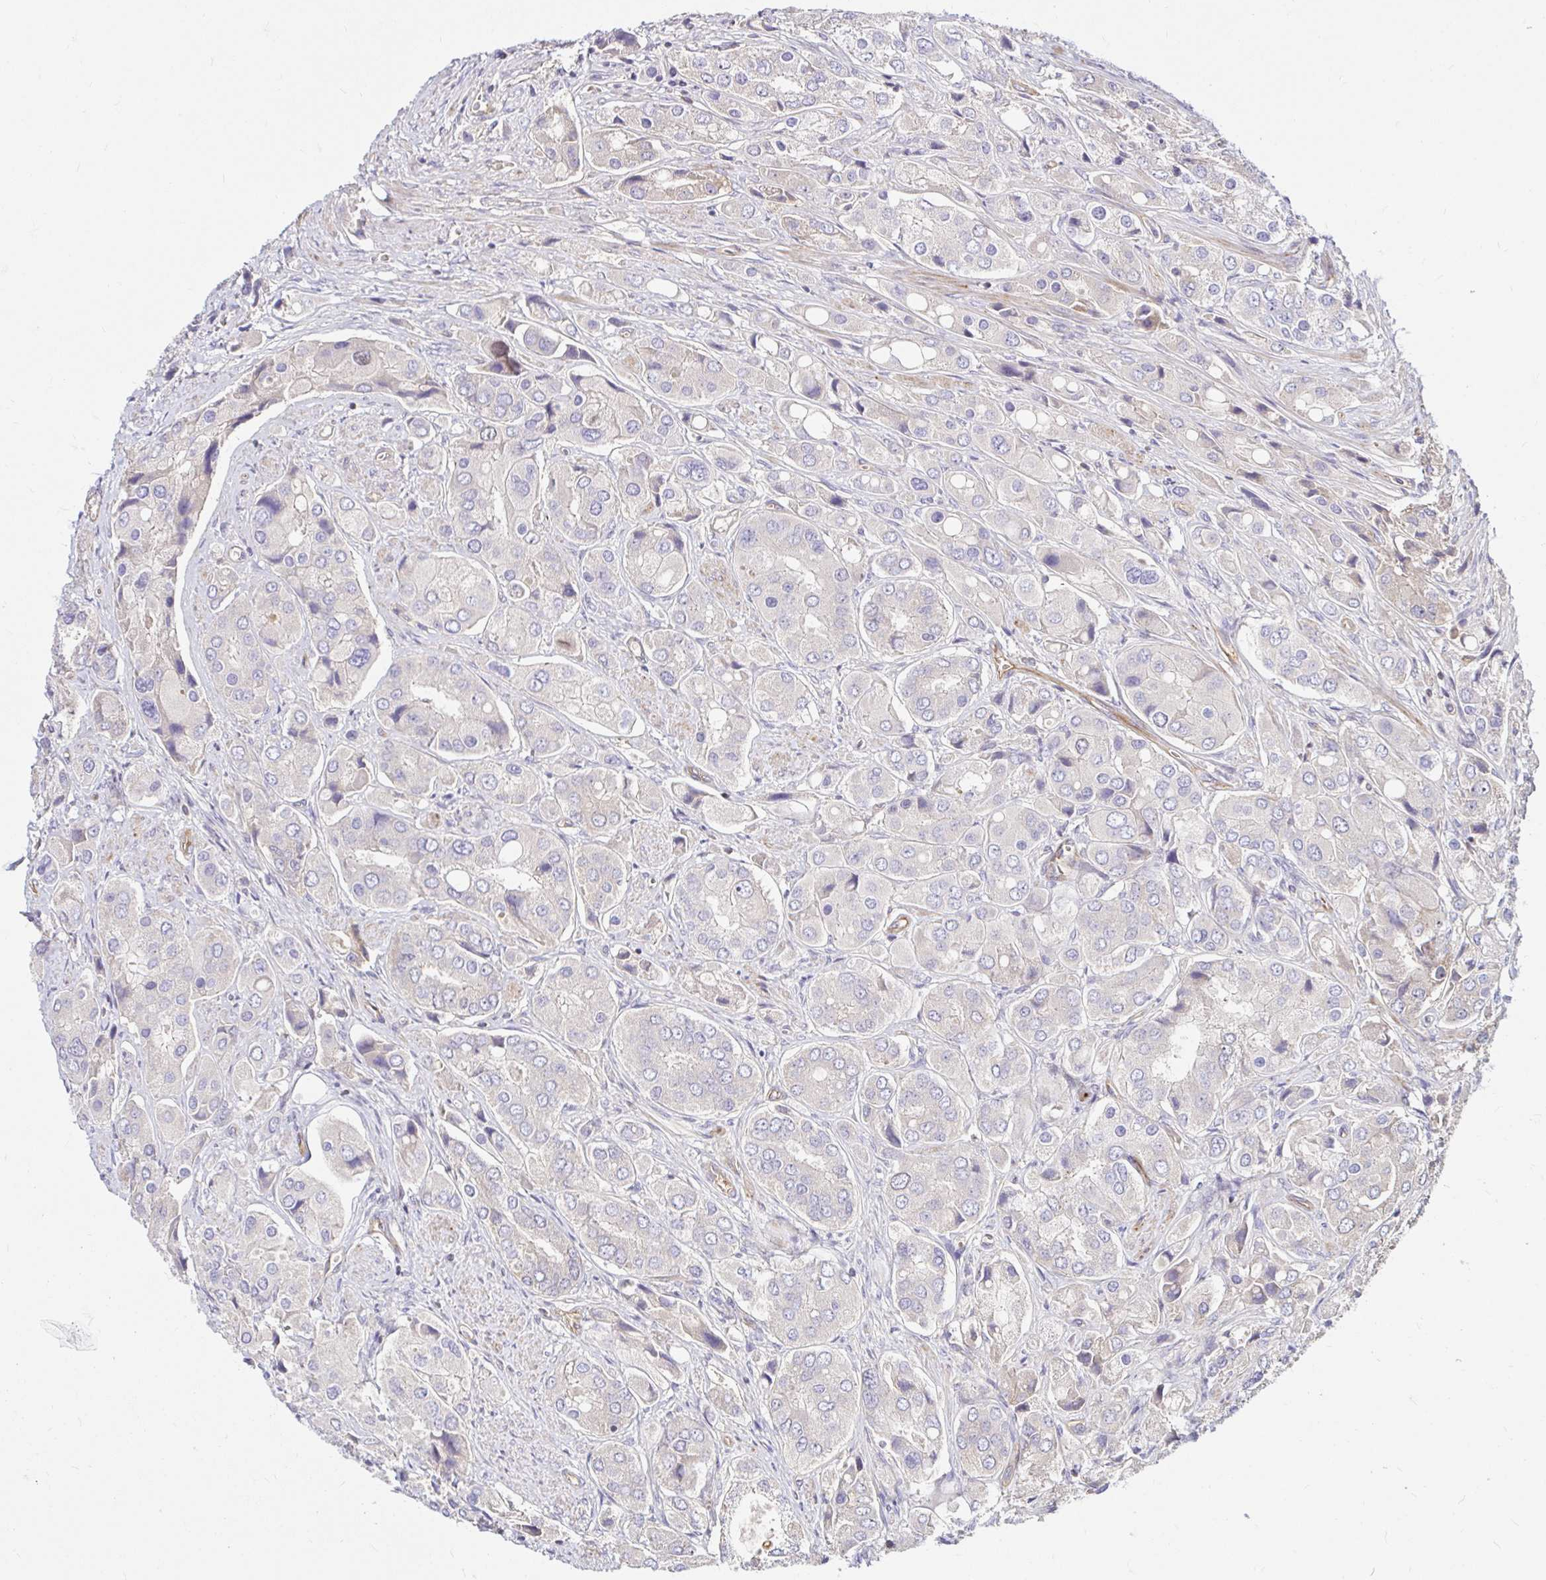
{"staining": {"intensity": "negative", "quantity": "none", "location": "none"}, "tissue": "prostate cancer", "cell_type": "Tumor cells", "image_type": "cancer", "snomed": [{"axis": "morphology", "description": "Adenocarcinoma, Low grade"}, {"axis": "topography", "description": "Prostate"}], "caption": "Immunohistochemistry (IHC) photomicrograph of human prostate cancer stained for a protein (brown), which exhibits no staining in tumor cells.", "gene": "ITGA2", "patient": {"sex": "male", "age": 69}}